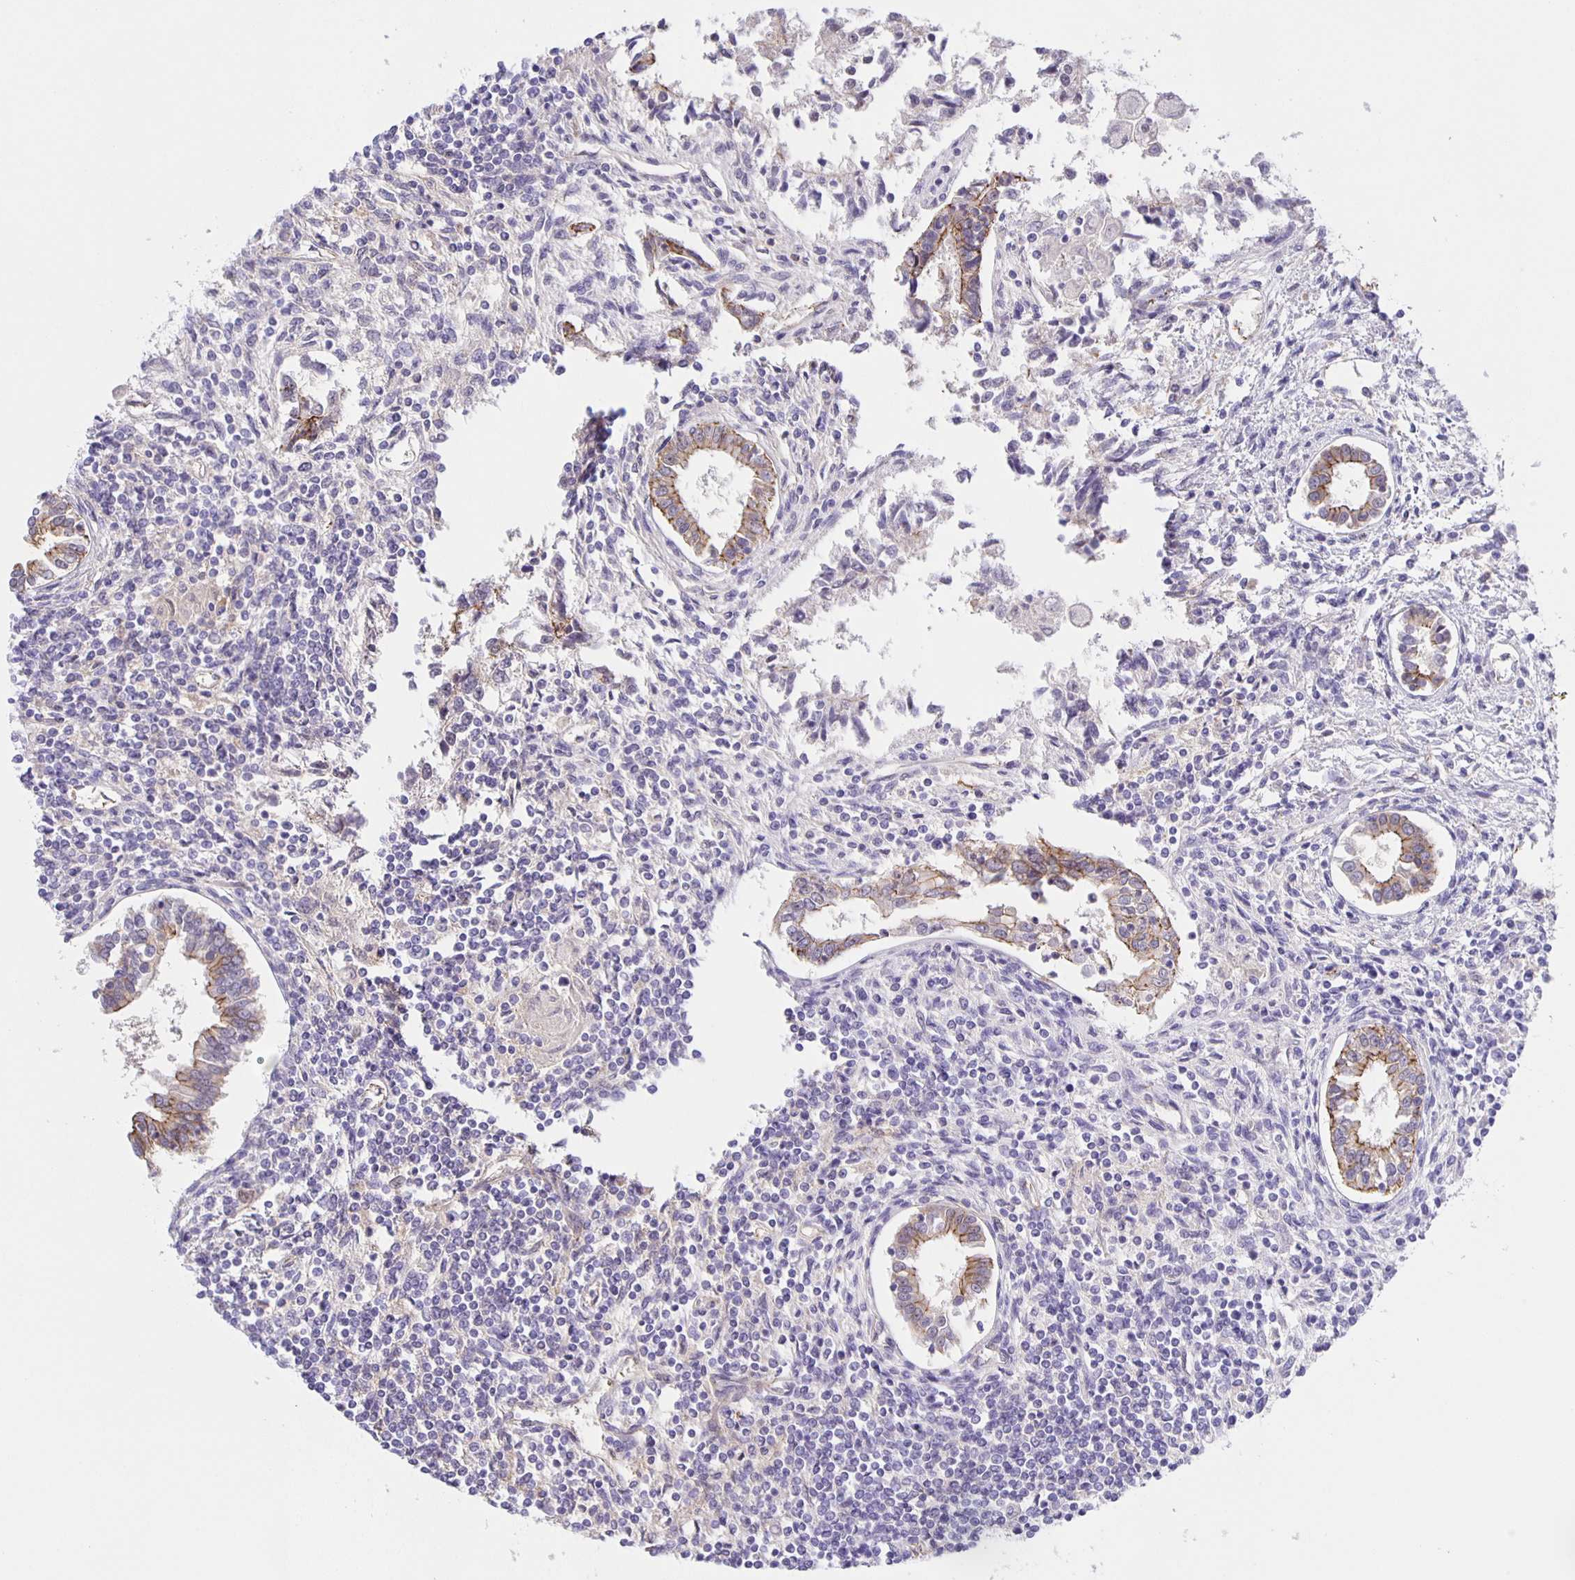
{"staining": {"intensity": "moderate", "quantity": "<25%", "location": "cytoplasmic/membranous"}, "tissue": "testis cancer", "cell_type": "Tumor cells", "image_type": "cancer", "snomed": [{"axis": "morphology", "description": "Carcinoma, Embryonal, NOS"}, {"axis": "topography", "description": "Testis"}], "caption": "Immunohistochemical staining of embryonal carcinoma (testis) exhibits low levels of moderate cytoplasmic/membranous staining in approximately <25% of tumor cells. (brown staining indicates protein expression, while blue staining denotes nuclei).", "gene": "JMJD4", "patient": {"sex": "male", "age": 37}}